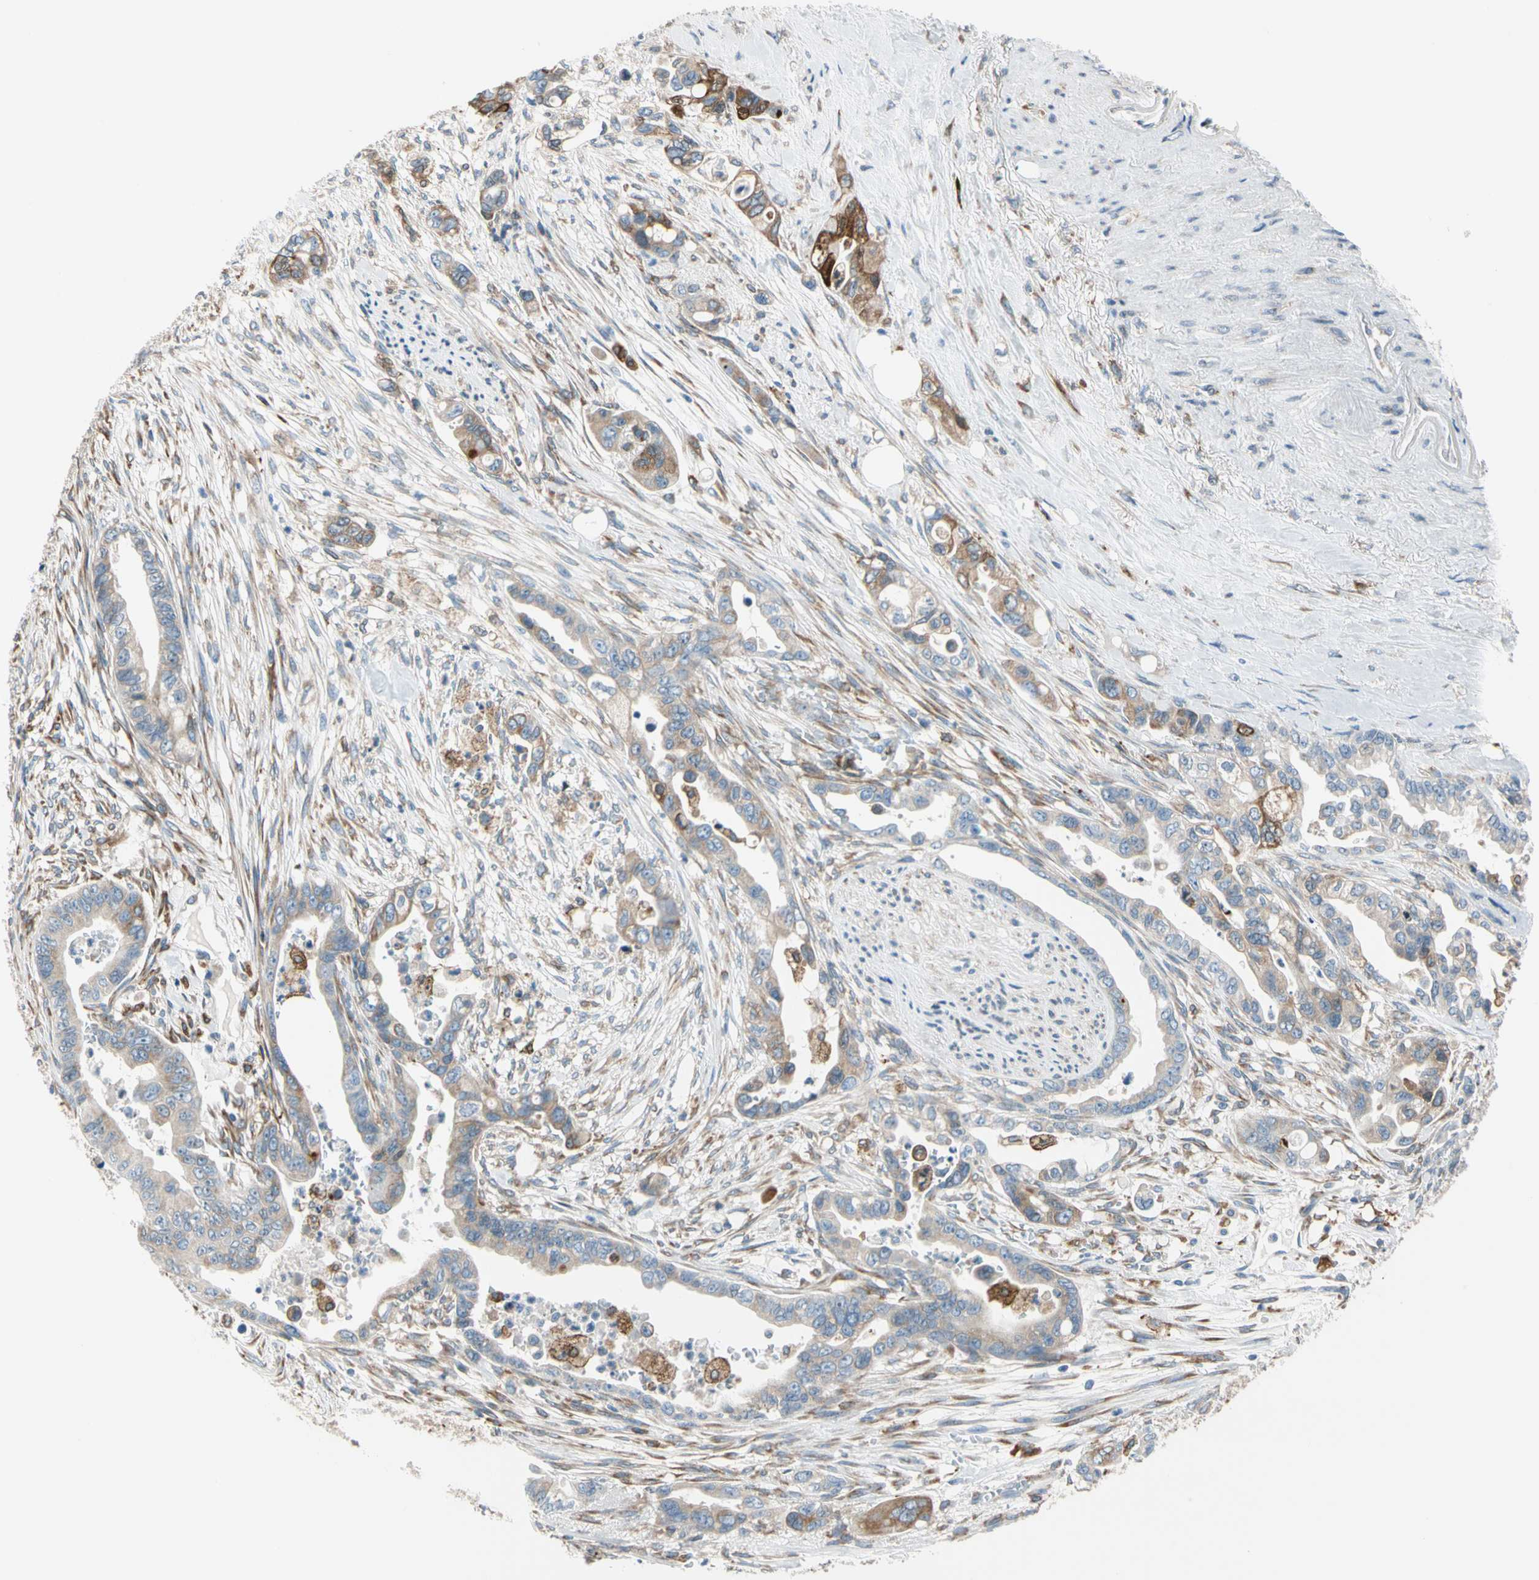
{"staining": {"intensity": "moderate", "quantity": "25%-75%", "location": "cytoplasmic/membranous"}, "tissue": "pancreatic cancer", "cell_type": "Tumor cells", "image_type": "cancer", "snomed": [{"axis": "morphology", "description": "Adenocarcinoma, NOS"}, {"axis": "topography", "description": "Pancreas"}], "caption": "The image demonstrates immunohistochemical staining of pancreatic cancer. There is moderate cytoplasmic/membranous expression is appreciated in about 25%-75% of tumor cells.", "gene": "LRPAP1", "patient": {"sex": "male", "age": 70}}